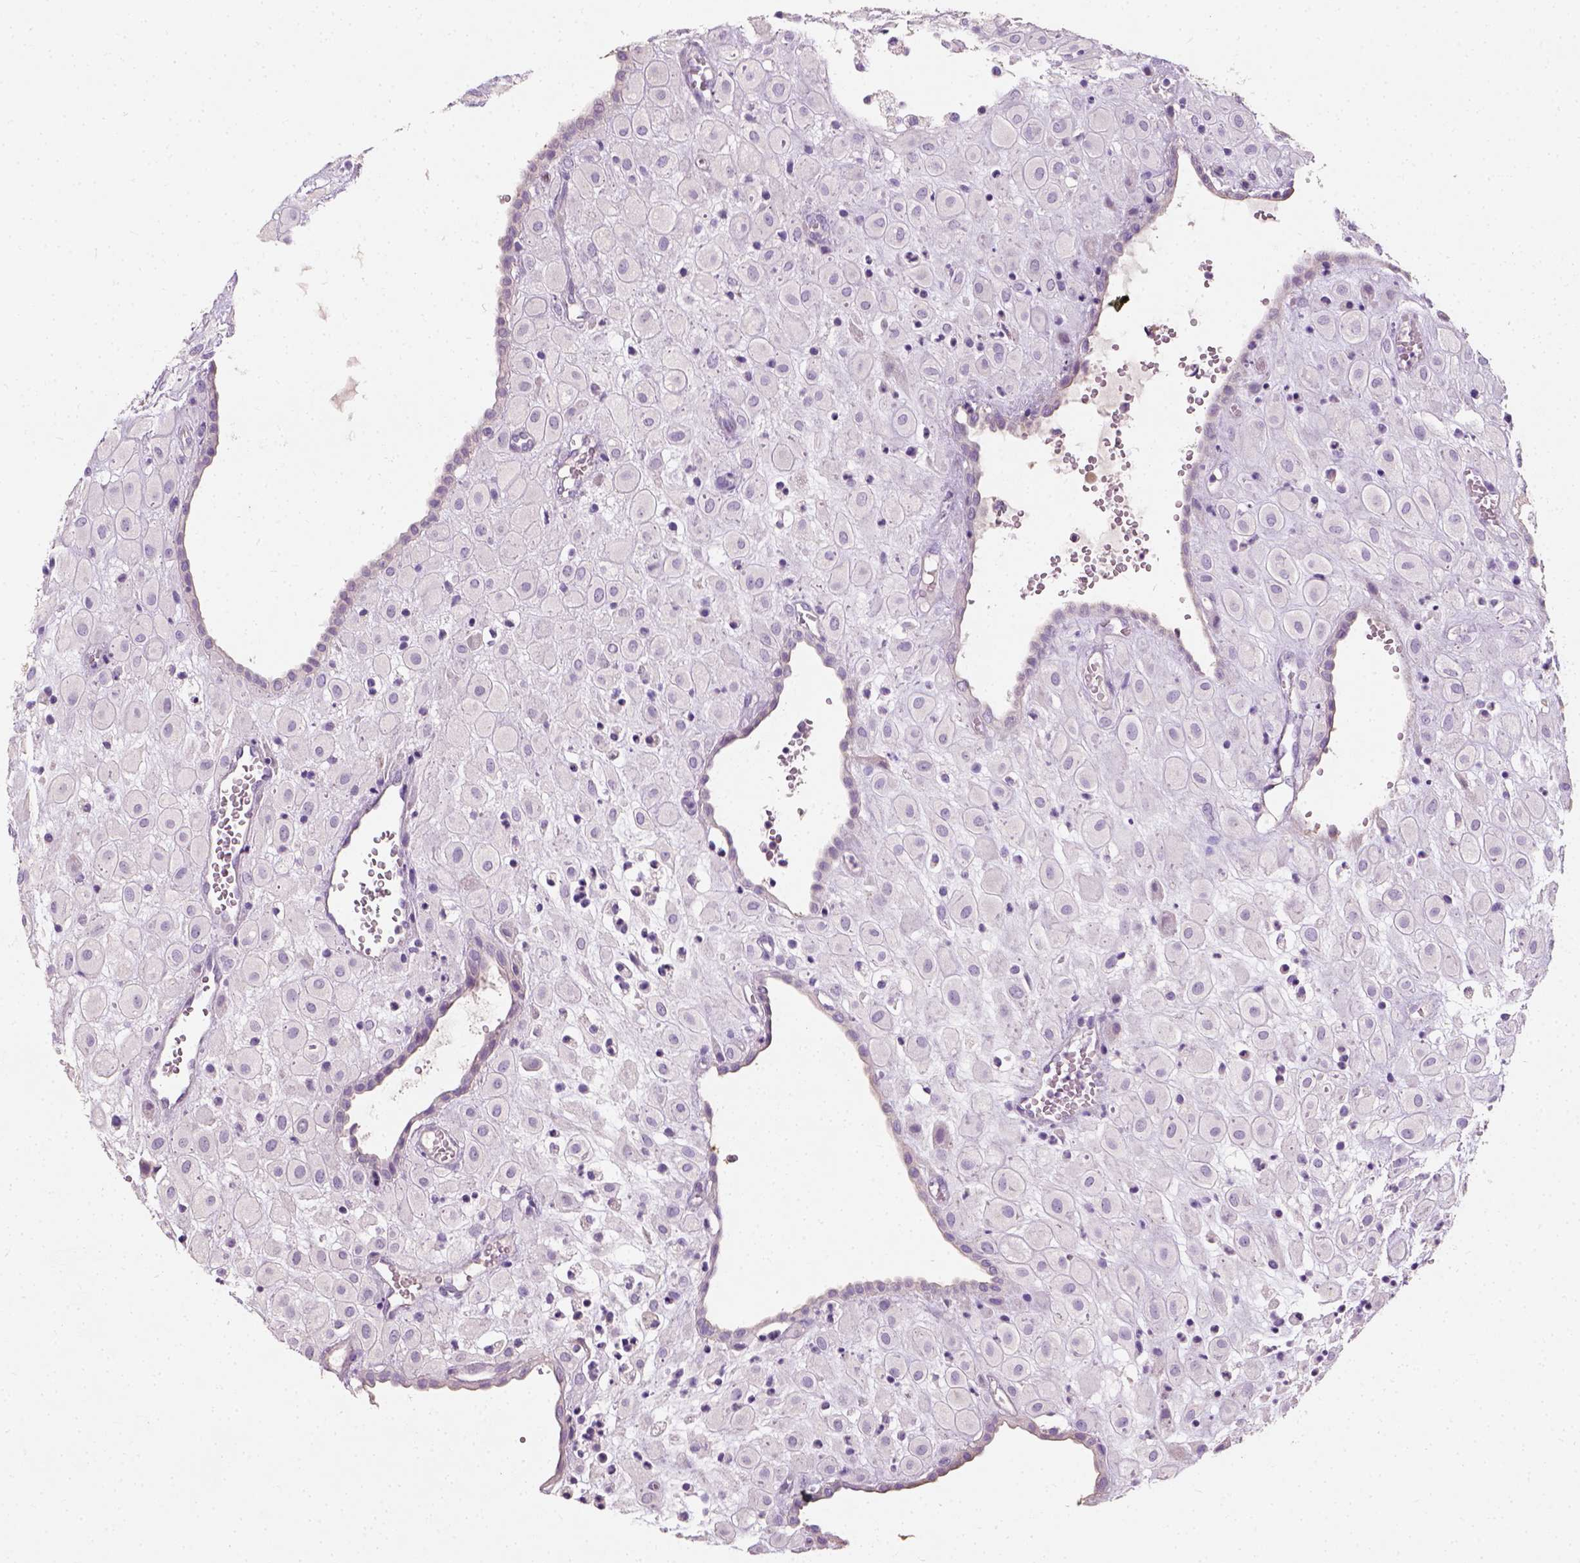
{"staining": {"intensity": "negative", "quantity": "none", "location": "none"}, "tissue": "placenta", "cell_type": "Decidual cells", "image_type": "normal", "snomed": [{"axis": "morphology", "description": "Normal tissue, NOS"}, {"axis": "topography", "description": "Placenta"}], "caption": "DAB (3,3'-diaminobenzidine) immunohistochemical staining of normal placenta reveals no significant expression in decidual cells.", "gene": "DHCR24", "patient": {"sex": "female", "age": 24}}